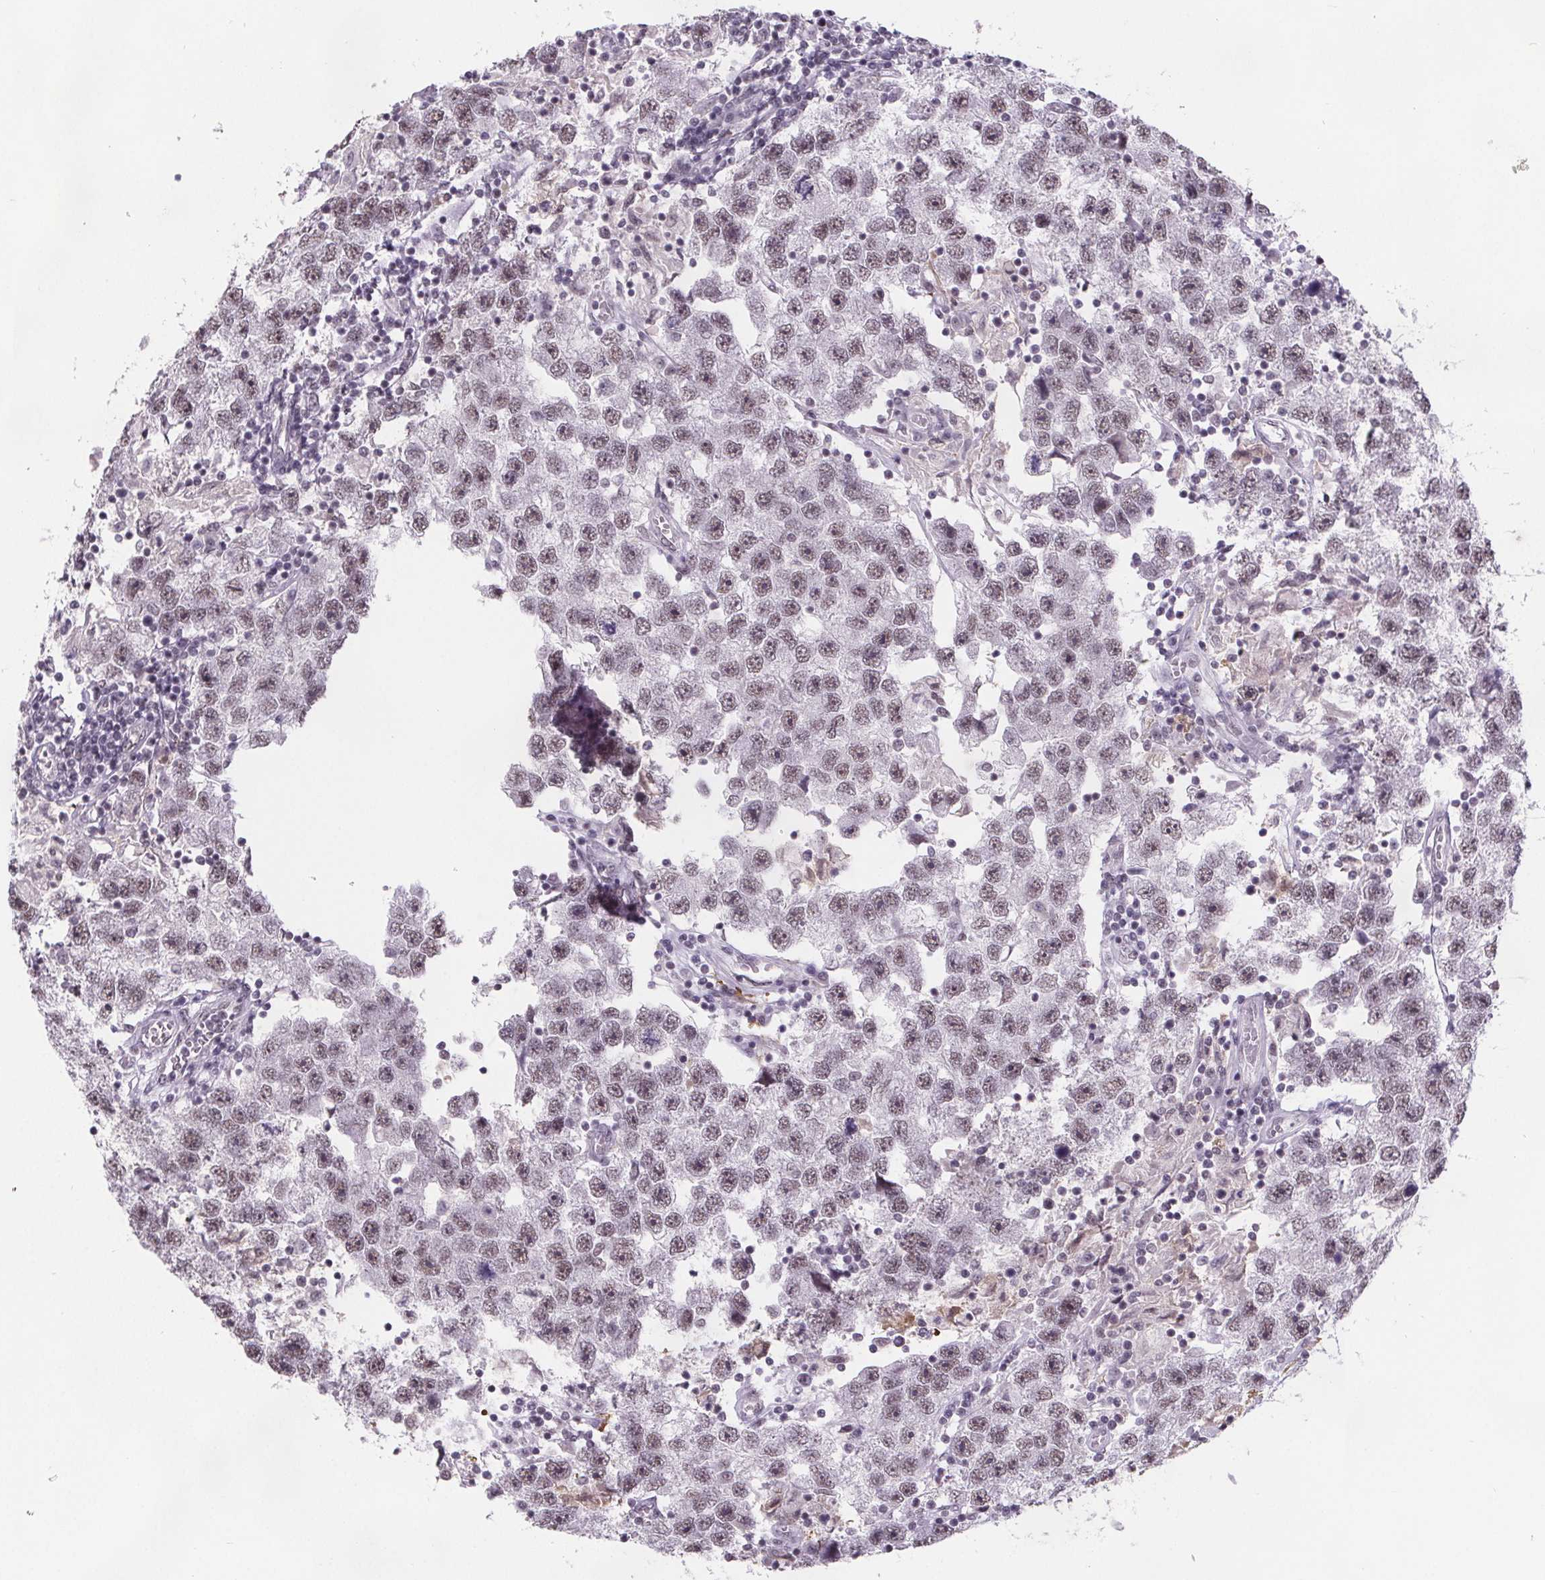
{"staining": {"intensity": "moderate", "quantity": ">75%", "location": "nuclear"}, "tissue": "testis cancer", "cell_type": "Tumor cells", "image_type": "cancer", "snomed": [{"axis": "morphology", "description": "Seminoma, NOS"}, {"axis": "topography", "description": "Testis"}], "caption": "Testis cancer (seminoma) was stained to show a protein in brown. There is medium levels of moderate nuclear expression in approximately >75% of tumor cells. The protein is shown in brown color, while the nuclei are stained blue.", "gene": "ZNF572", "patient": {"sex": "male", "age": 26}}